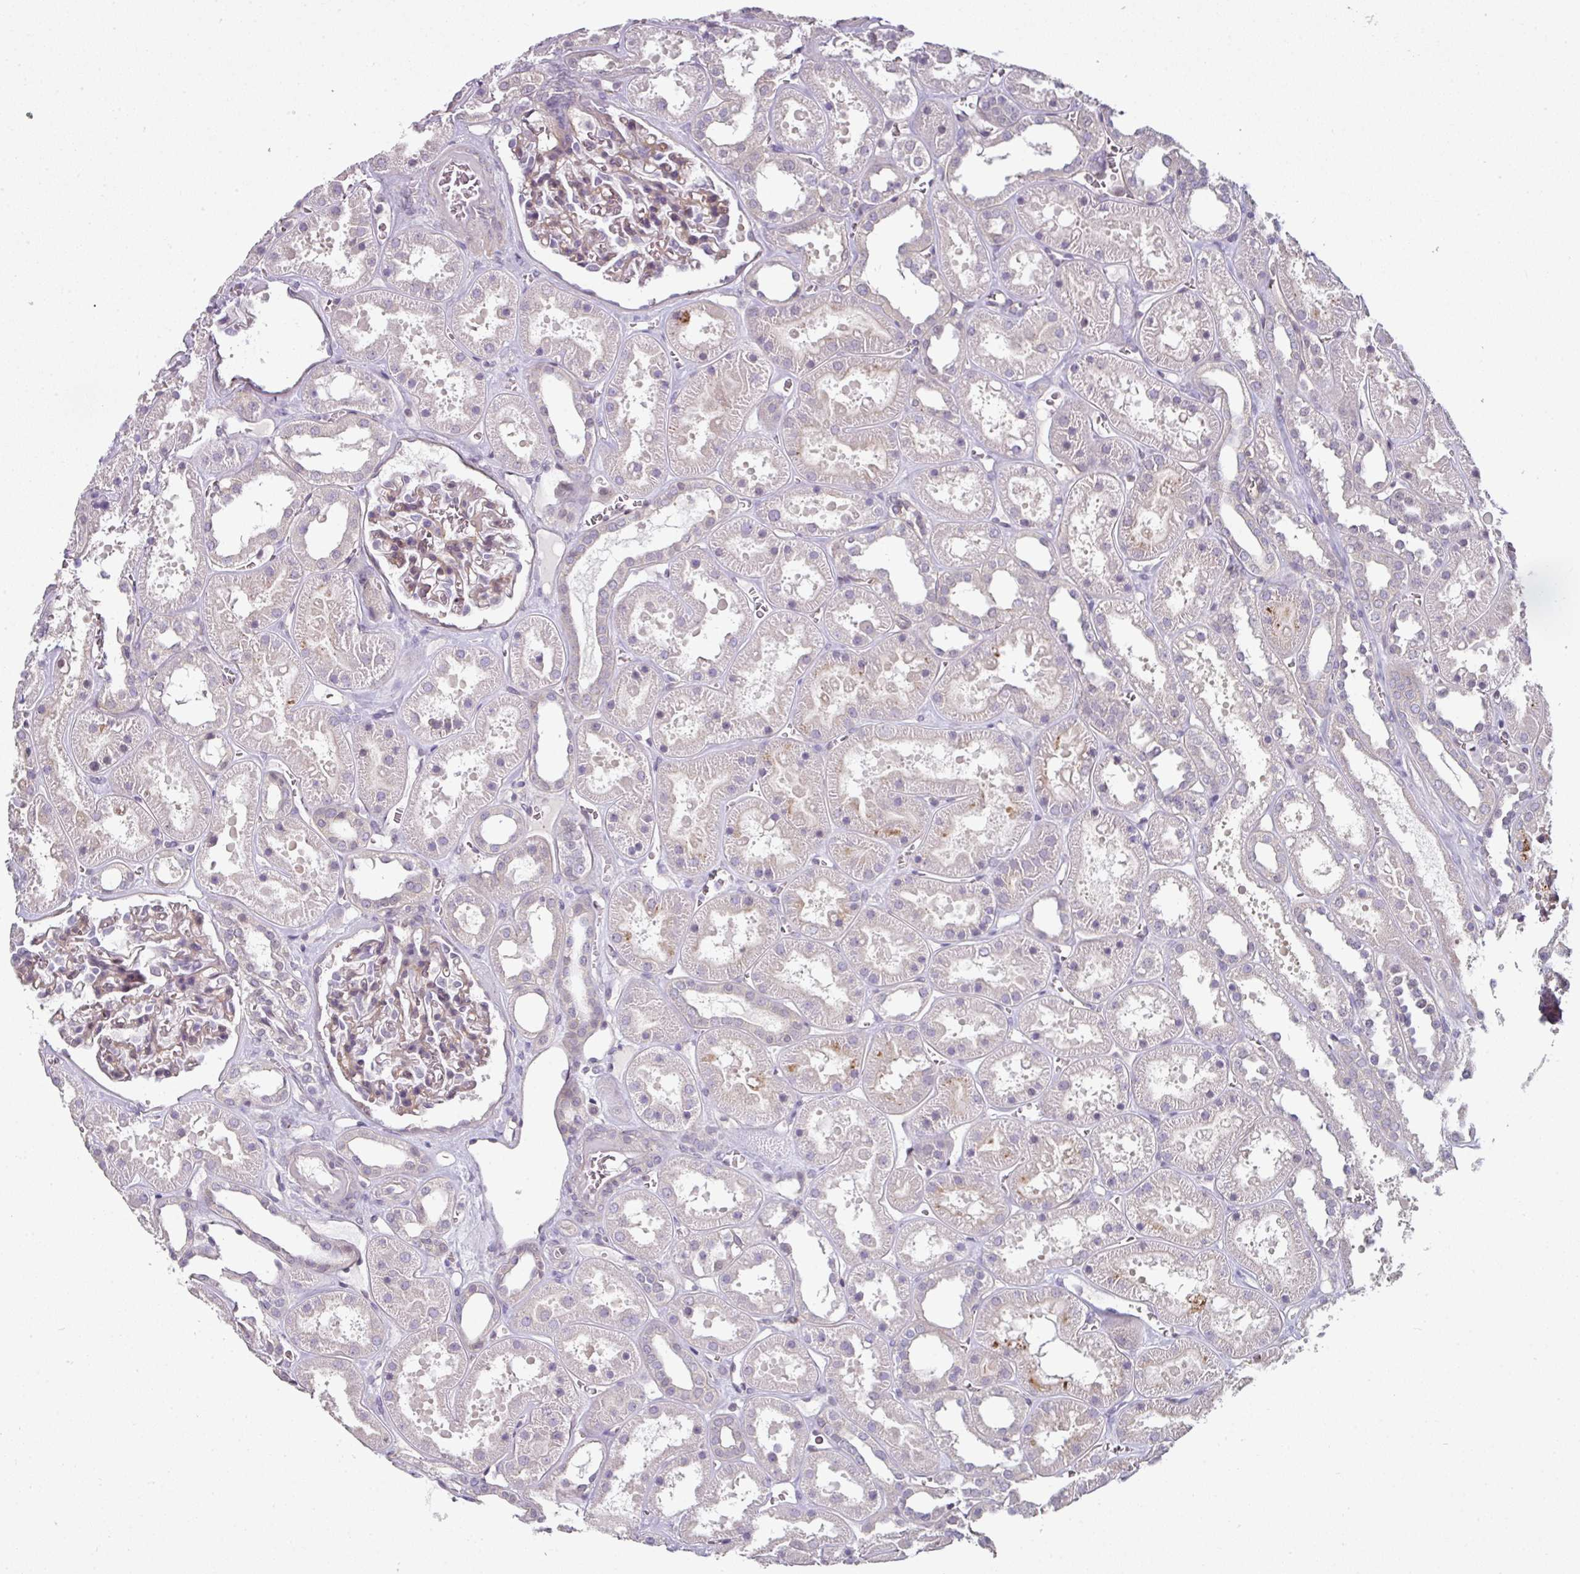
{"staining": {"intensity": "weak", "quantity": "25%-75%", "location": "cytoplasmic/membranous"}, "tissue": "kidney", "cell_type": "Cells in glomeruli", "image_type": "normal", "snomed": [{"axis": "morphology", "description": "Normal tissue, NOS"}, {"axis": "topography", "description": "Kidney"}], "caption": "Immunohistochemical staining of unremarkable human kidney exhibits low levels of weak cytoplasmic/membranous expression in approximately 25%-75% of cells in glomeruli. The protein is stained brown, and the nuclei are stained in blue (DAB IHC with brightfield microscopy, high magnification).", "gene": "C19orf33", "patient": {"sex": "female", "age": 41}}